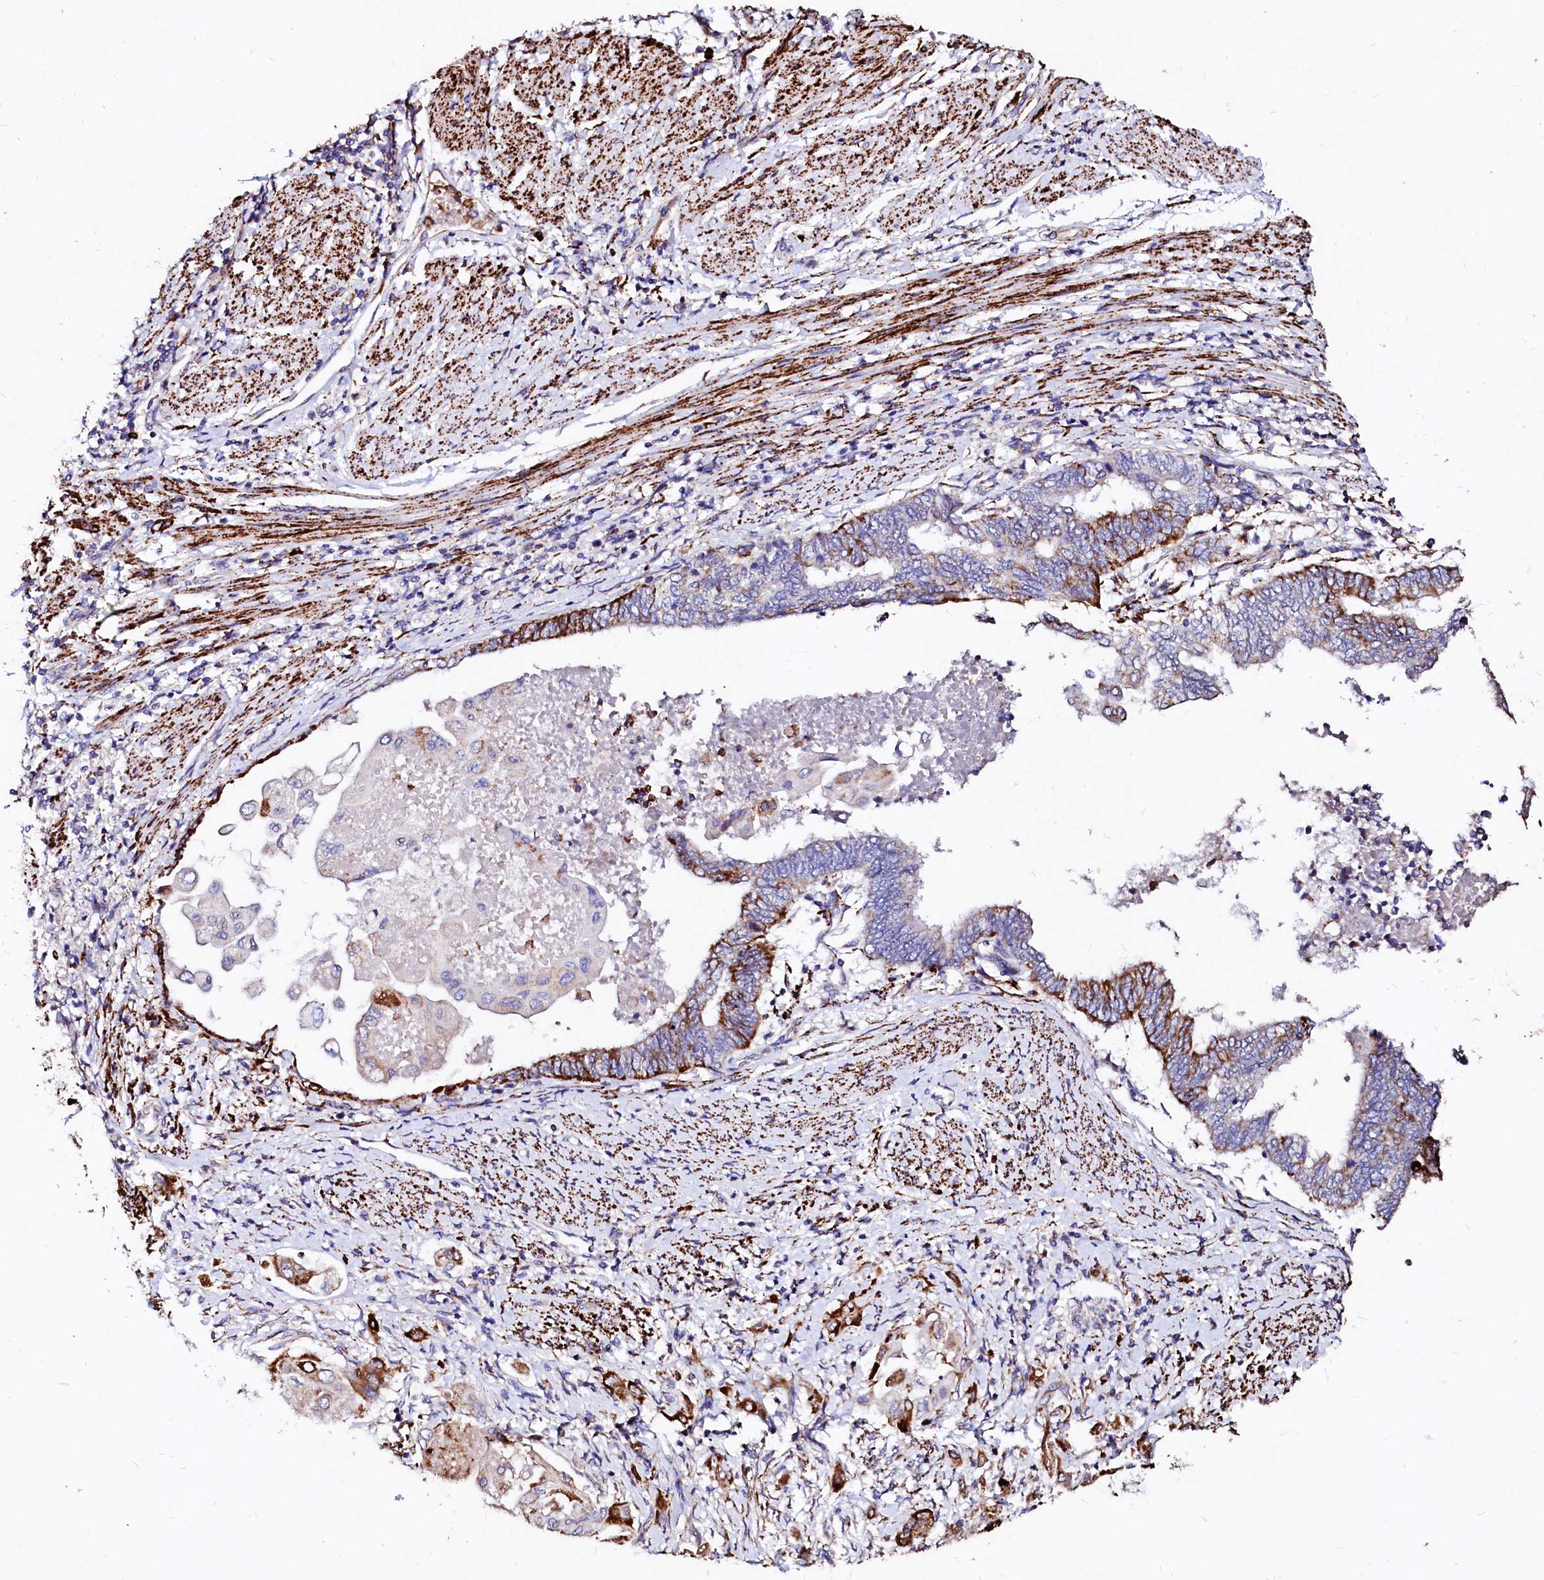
{"staining": {"intensity": "strong", "quantity": "25%-75%", "location": "cytoplasmic/membranous"}, "tissue": "endometrial cancer", "cell_type": "Tumor cells", "image_type": "cancer", "snomed": [{"axis": "morphology", "description": "Adenocarcinoma, NOS"}, {"axis": "topography", "description": "Uterus"}, {"axis": "topography", "description": "Endometrium"}], "caption": "This micrograph reveals IHC staining of human adenocarcinoma (endometrial), with high strong cytoplasmic/membranous expression in approximately 25%-75% of tumor cells.", "gene": "MAOB", "patient": {"sex": "female", "age": 70}}